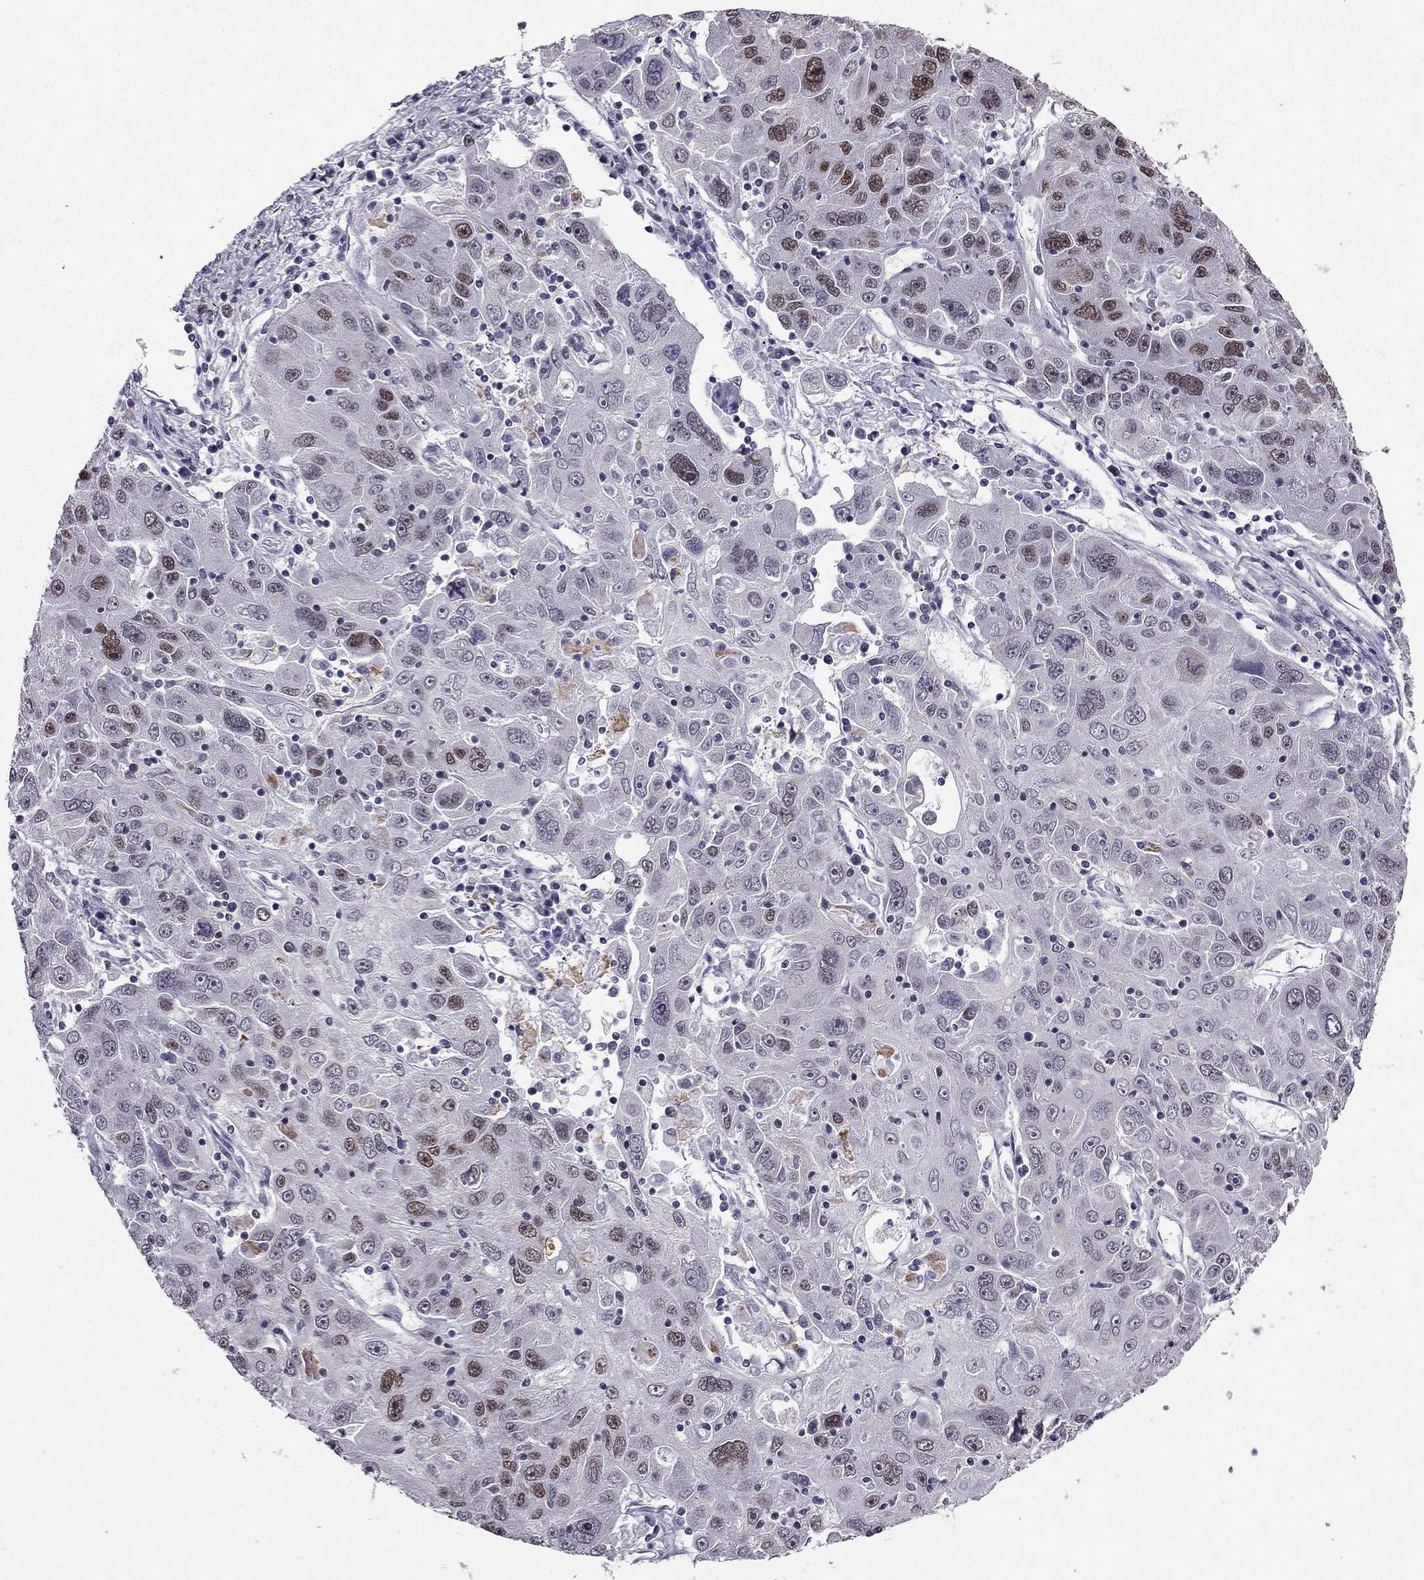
{"staining": {"intensity": "moderate", "quantity": "<25%", "location": "nuclear"}, "tissue": "stomach cancer", "cell_type": "Tumor cells", "image_type": "cancer", "snomed": [{"axis": "morphology", "description": "Adenocarcinoma, NOS"}, {"axis": "topography", "description": "Stomach"}], "caption": "The photomicrograph displays a brown stain indicating the presence of a protein in the nuclear of tumor cells in stomach cancer (adenocarcinoma).", "gene": "ZNF420", "patient": {"sex": "male", "age": 56}}